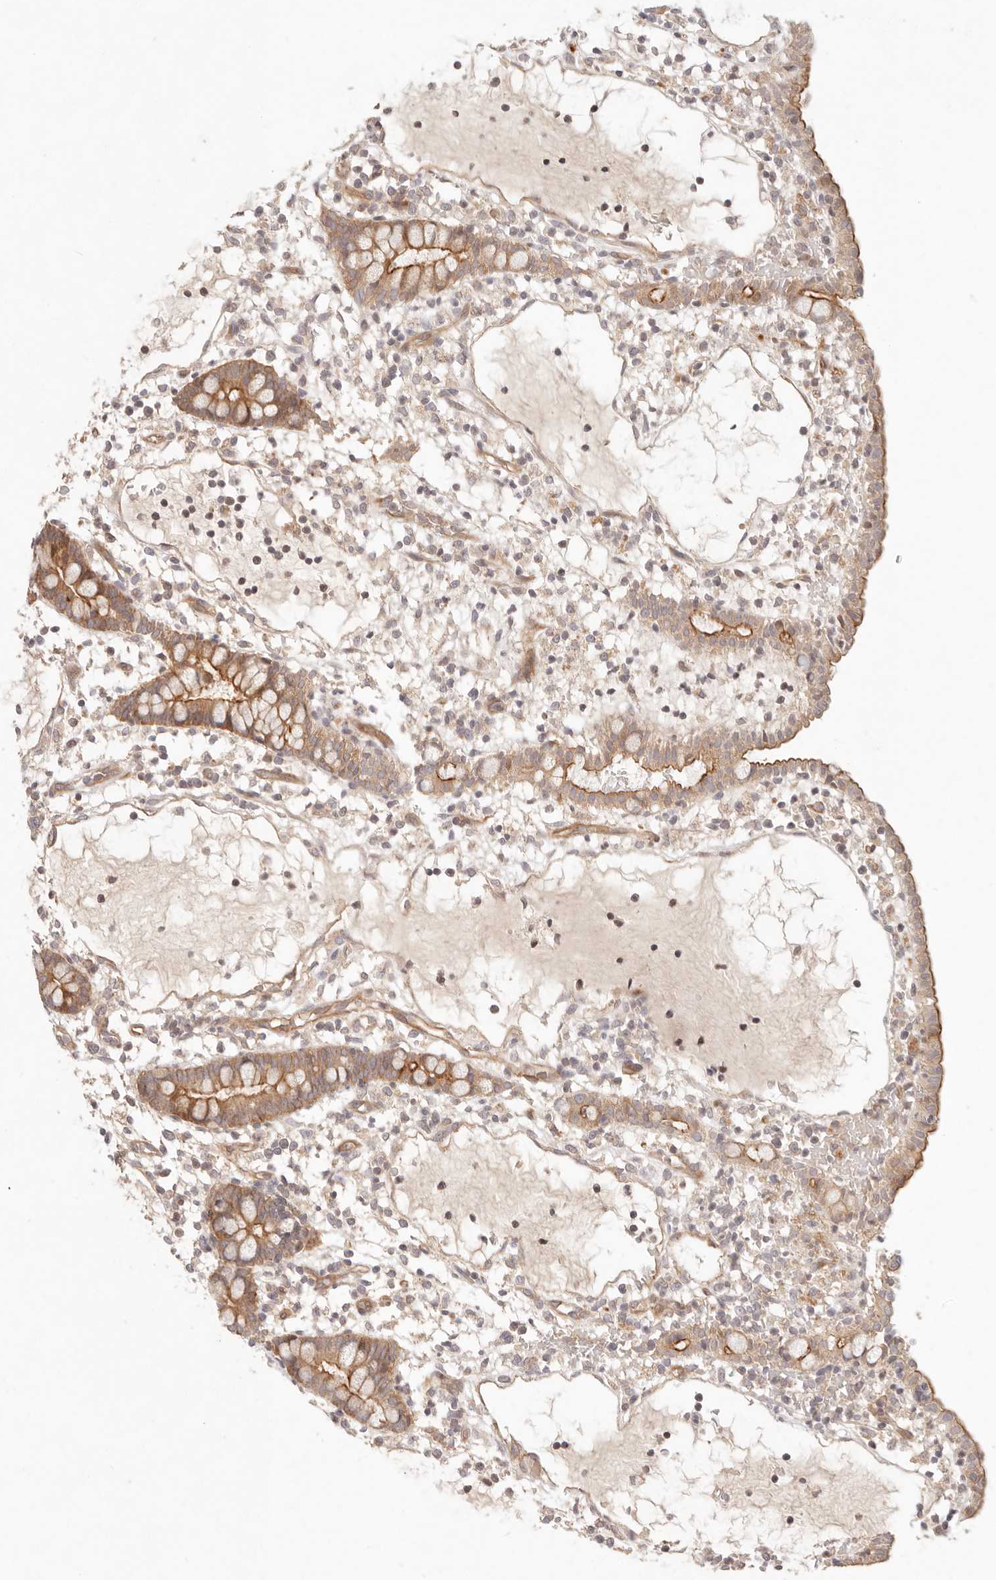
{"staining": {"intensity": "moderate", "quantity": ">75%", "location": "cytoplasmic/membranous"}, "tissue": "small intestine", "cell_type": "Glandular cells", "image_type": "normal", "snomed": [{"axis": "morphology", "description": "Normal tissue, NOS"}, {"axis": "morphology", "description": "Developmental malformation"}, {"axis": "topography", "description": "Small intestine"}], "caption": "Protein positivity by immunohistochemistry shows moderate cytoplasmic/membranous staining in about >75% of glandular cells in benign small intestine. The staining was performed using DAB (3,3'-diaminobenzidine), with brown indicating positive protein expression. Nuclei are stained blue with hematoxylin.", "gene": "PPP1R3B", "patient": {"sex": "male"}}